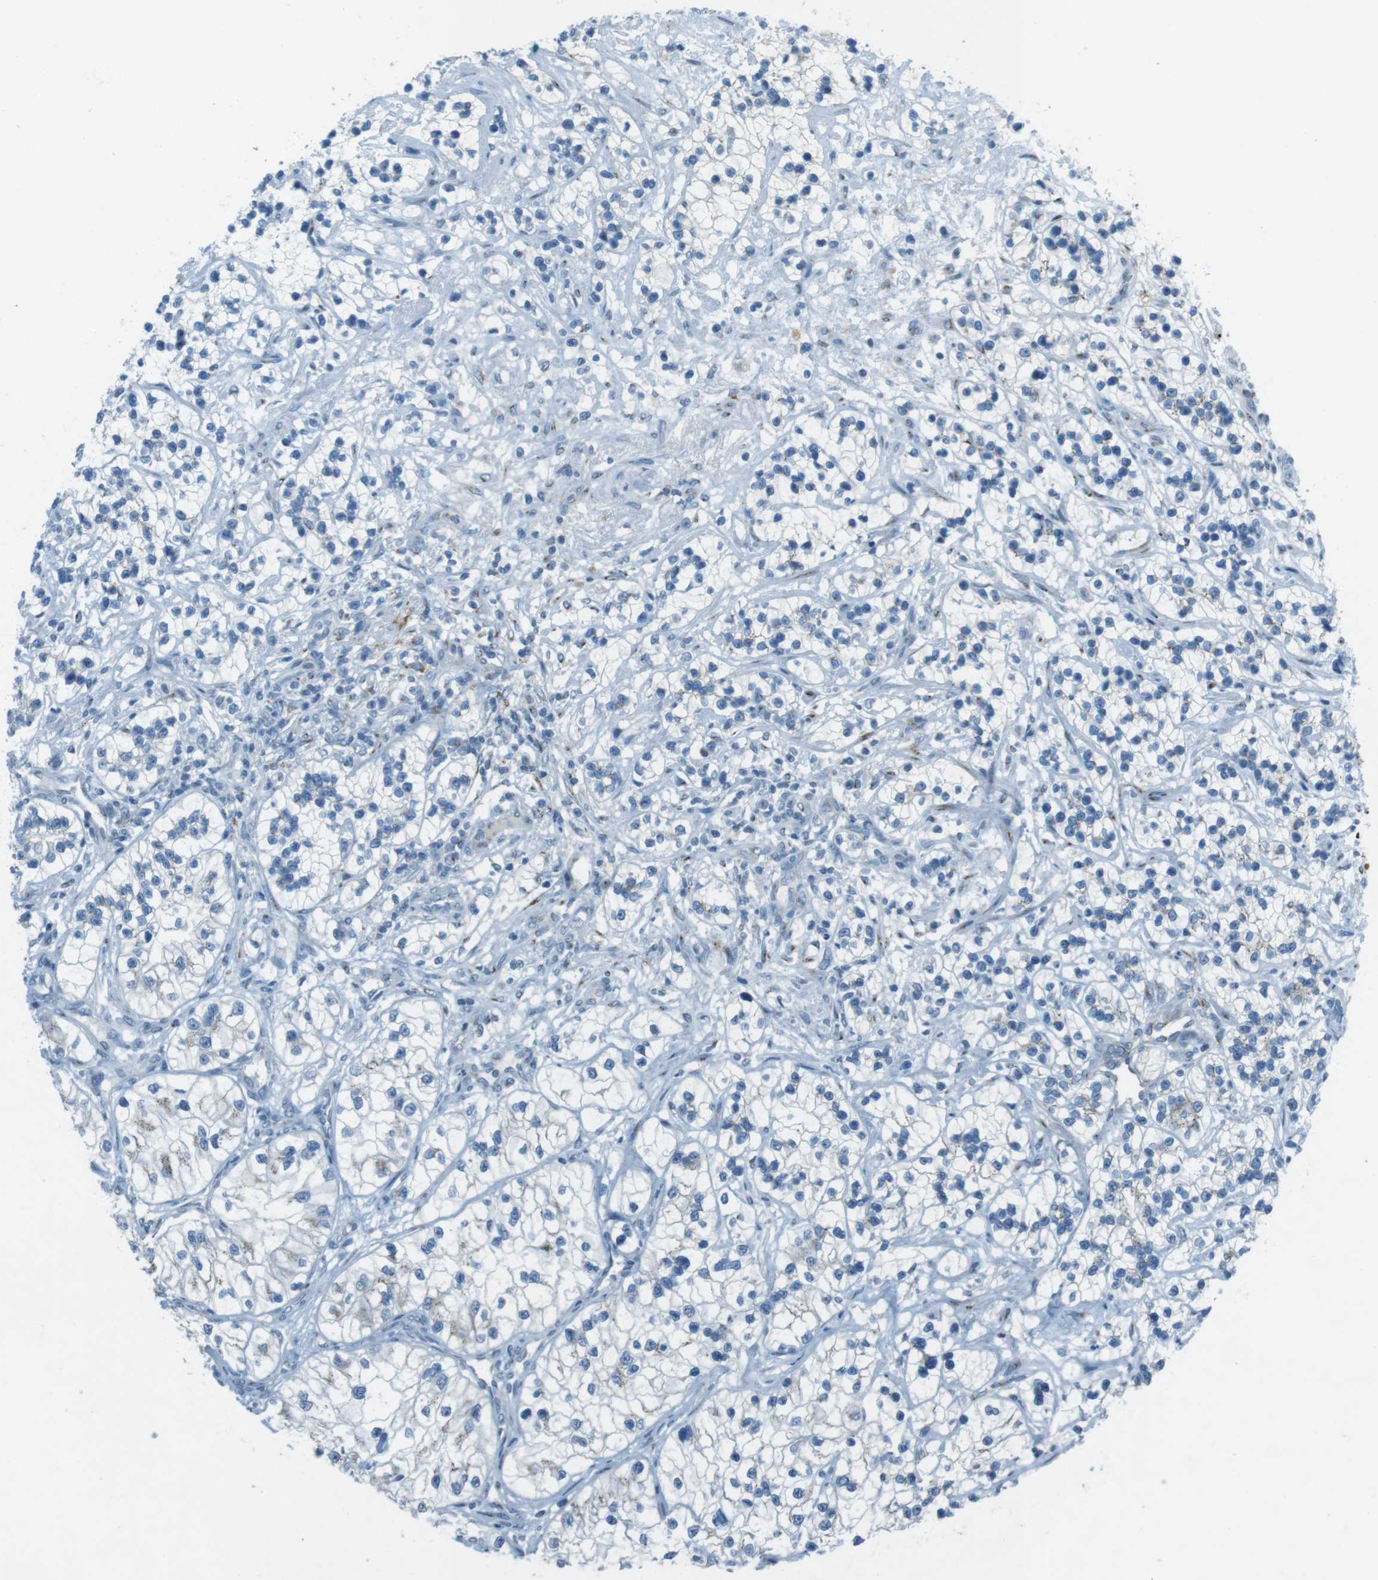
{"staining": {"intensity": "negative", "quantity": "none", "location": "none"}, "tissue": "renal cancer", "cell_type": "Tumor cells", "image_type": "cancer", "snomed": [{"axis": "morphology", "description": "Adenocarcinoma, NOS"}, {"axis": "topography", "description": "Kidney"}], "caption": "The IHC micrograph has no significant positivity in tumor cells of renal cancer (adenocarcinoma) tissue.", "gene": "TXNDC15", "patient": {"sex": "female", "age": 57}}